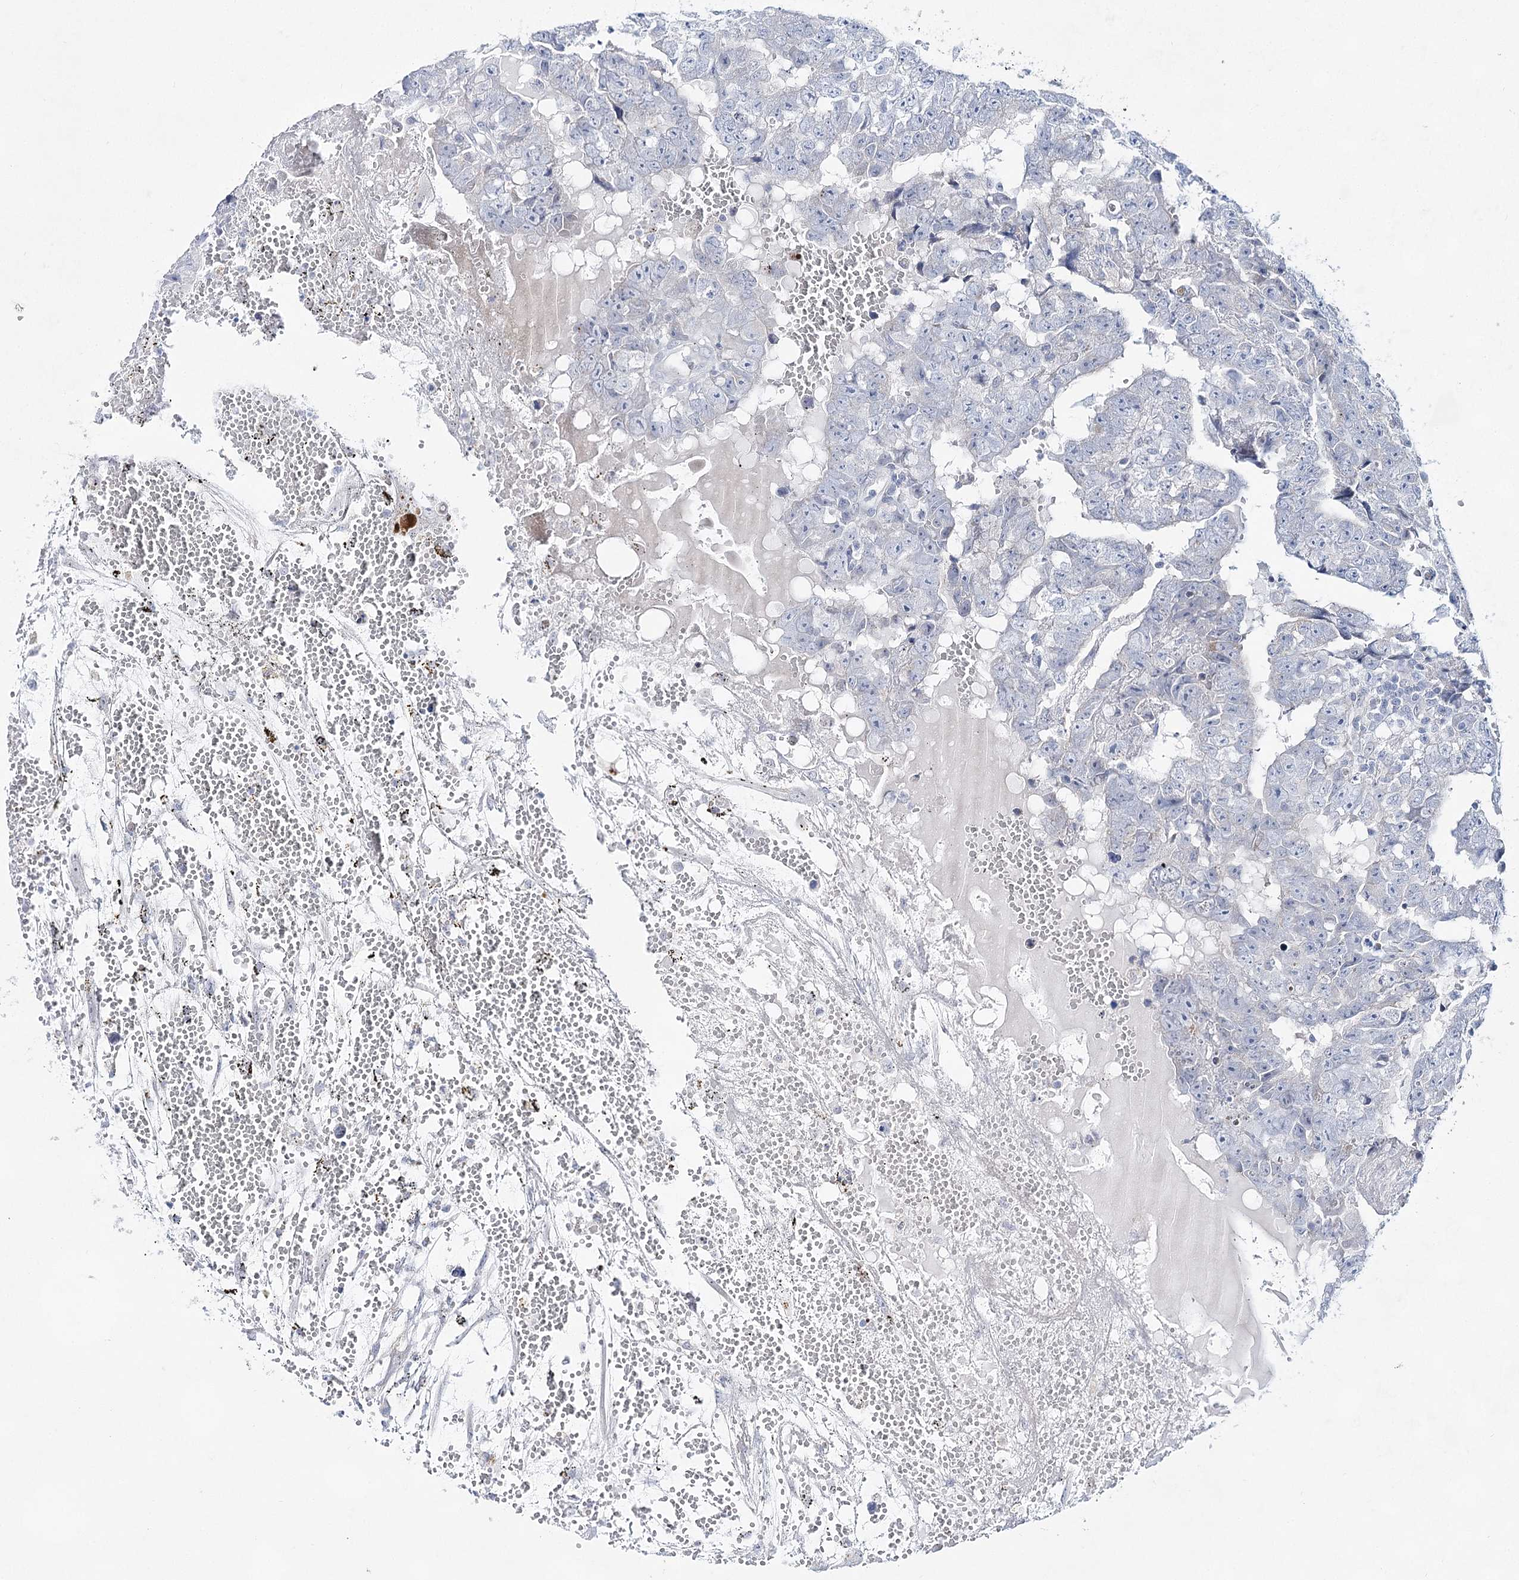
{"staining": {"intensity": "negative", "quantity": "none", "location": "none"}, "tissue": "testis cancer", "cell_type": "Tumor cells", "image_type": "cancer", "snomed": [{"axis": "morphology", "description": "Carcinoma, Embryonal, NOS"}, {"axis": "topography", "description": "Testis"}], "caption": "This is a histopathology image of IHC staining of testis embryonal carcinoma, which shows no staining in tumor cells.", "gene": "BPHL", "patient": {"sex": "male", "age": 25}}